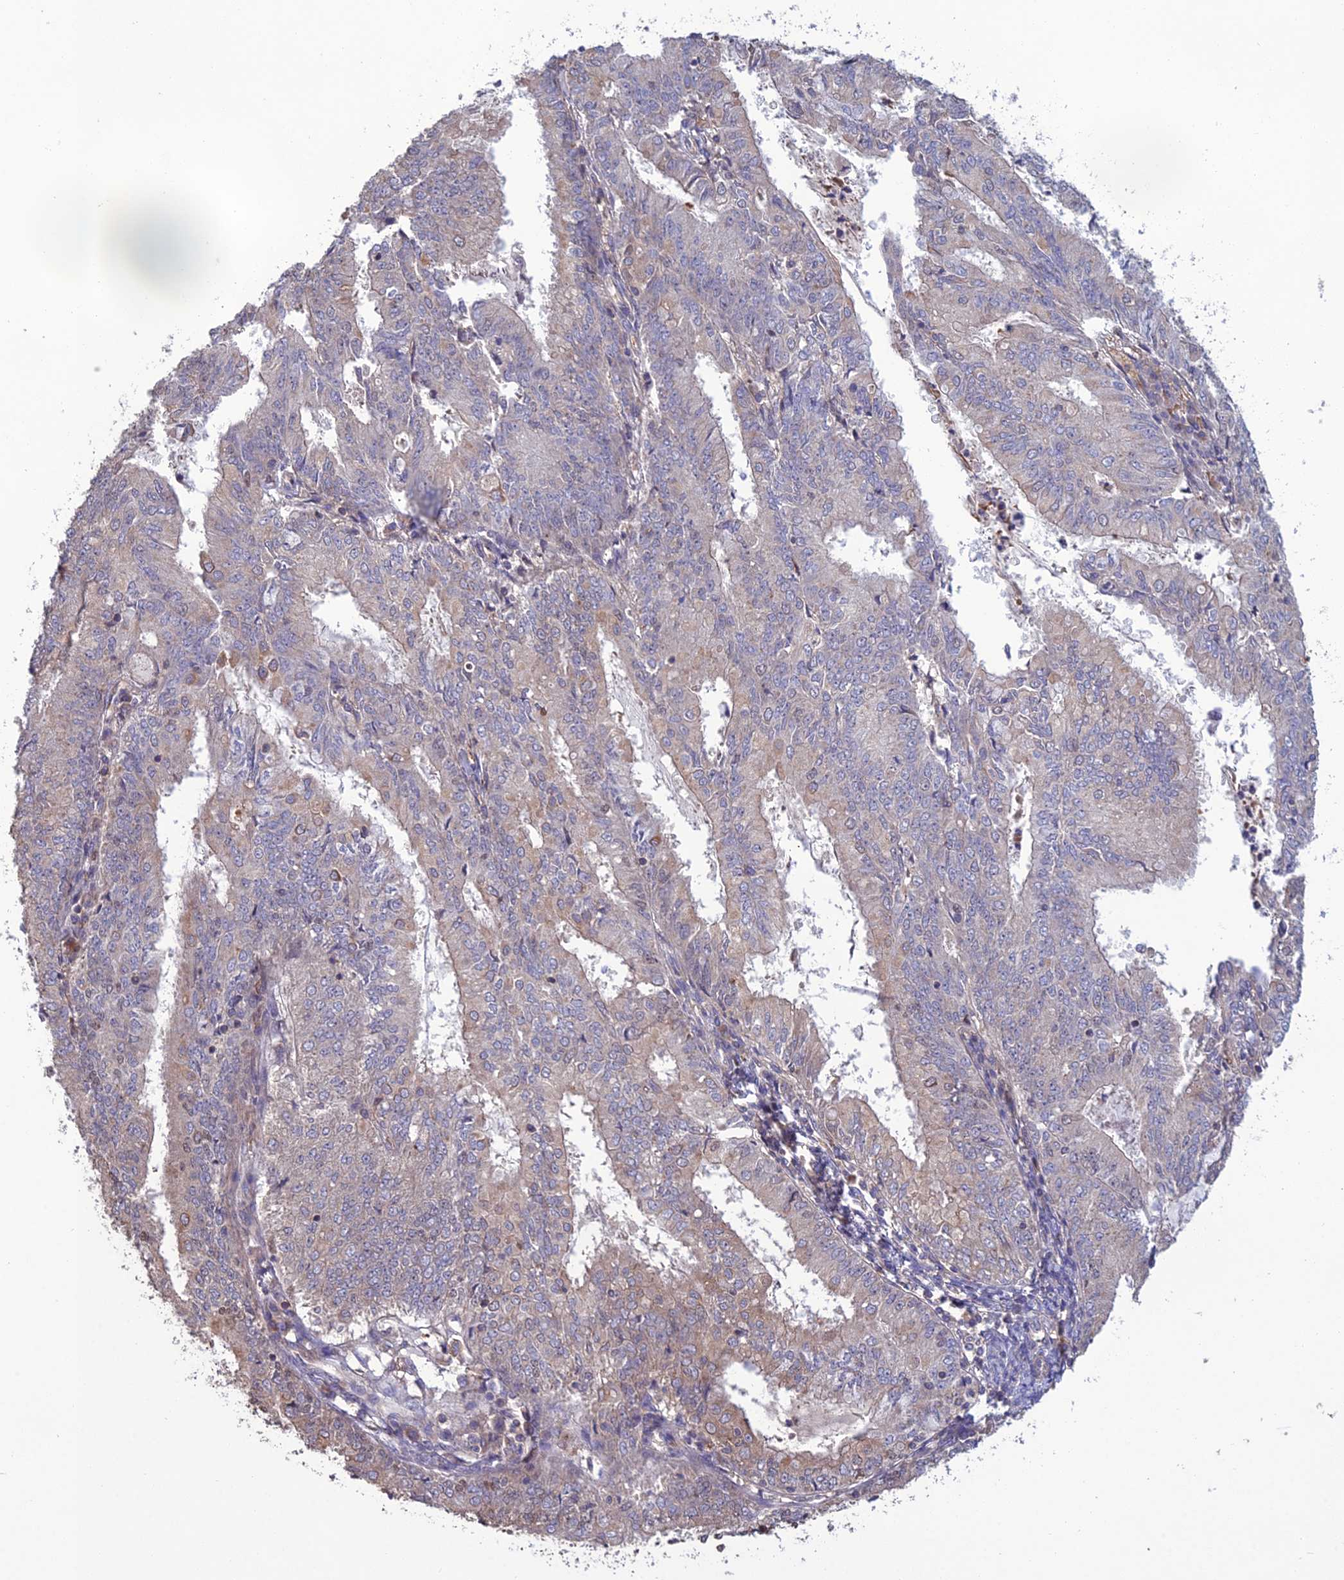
{"staining": {"intensity": "negative", "quantity": "none", "location": "none"}, "tissue": "endometrial cancer", "cell_type": "Tumor cells", "image_type": "cancer", "snomed": [{"axis": "morphology", "description": "Adenocarcinoma, NOS"}, {"axis": "topography", "description": "Endometrium"}], "caption": "The histopathology image shows no significant positivity in tumor cells of endometrial cancer (adenocarcinoma).", "gene": "GALR2", "patient": {"sex": "female", "age": 57}}